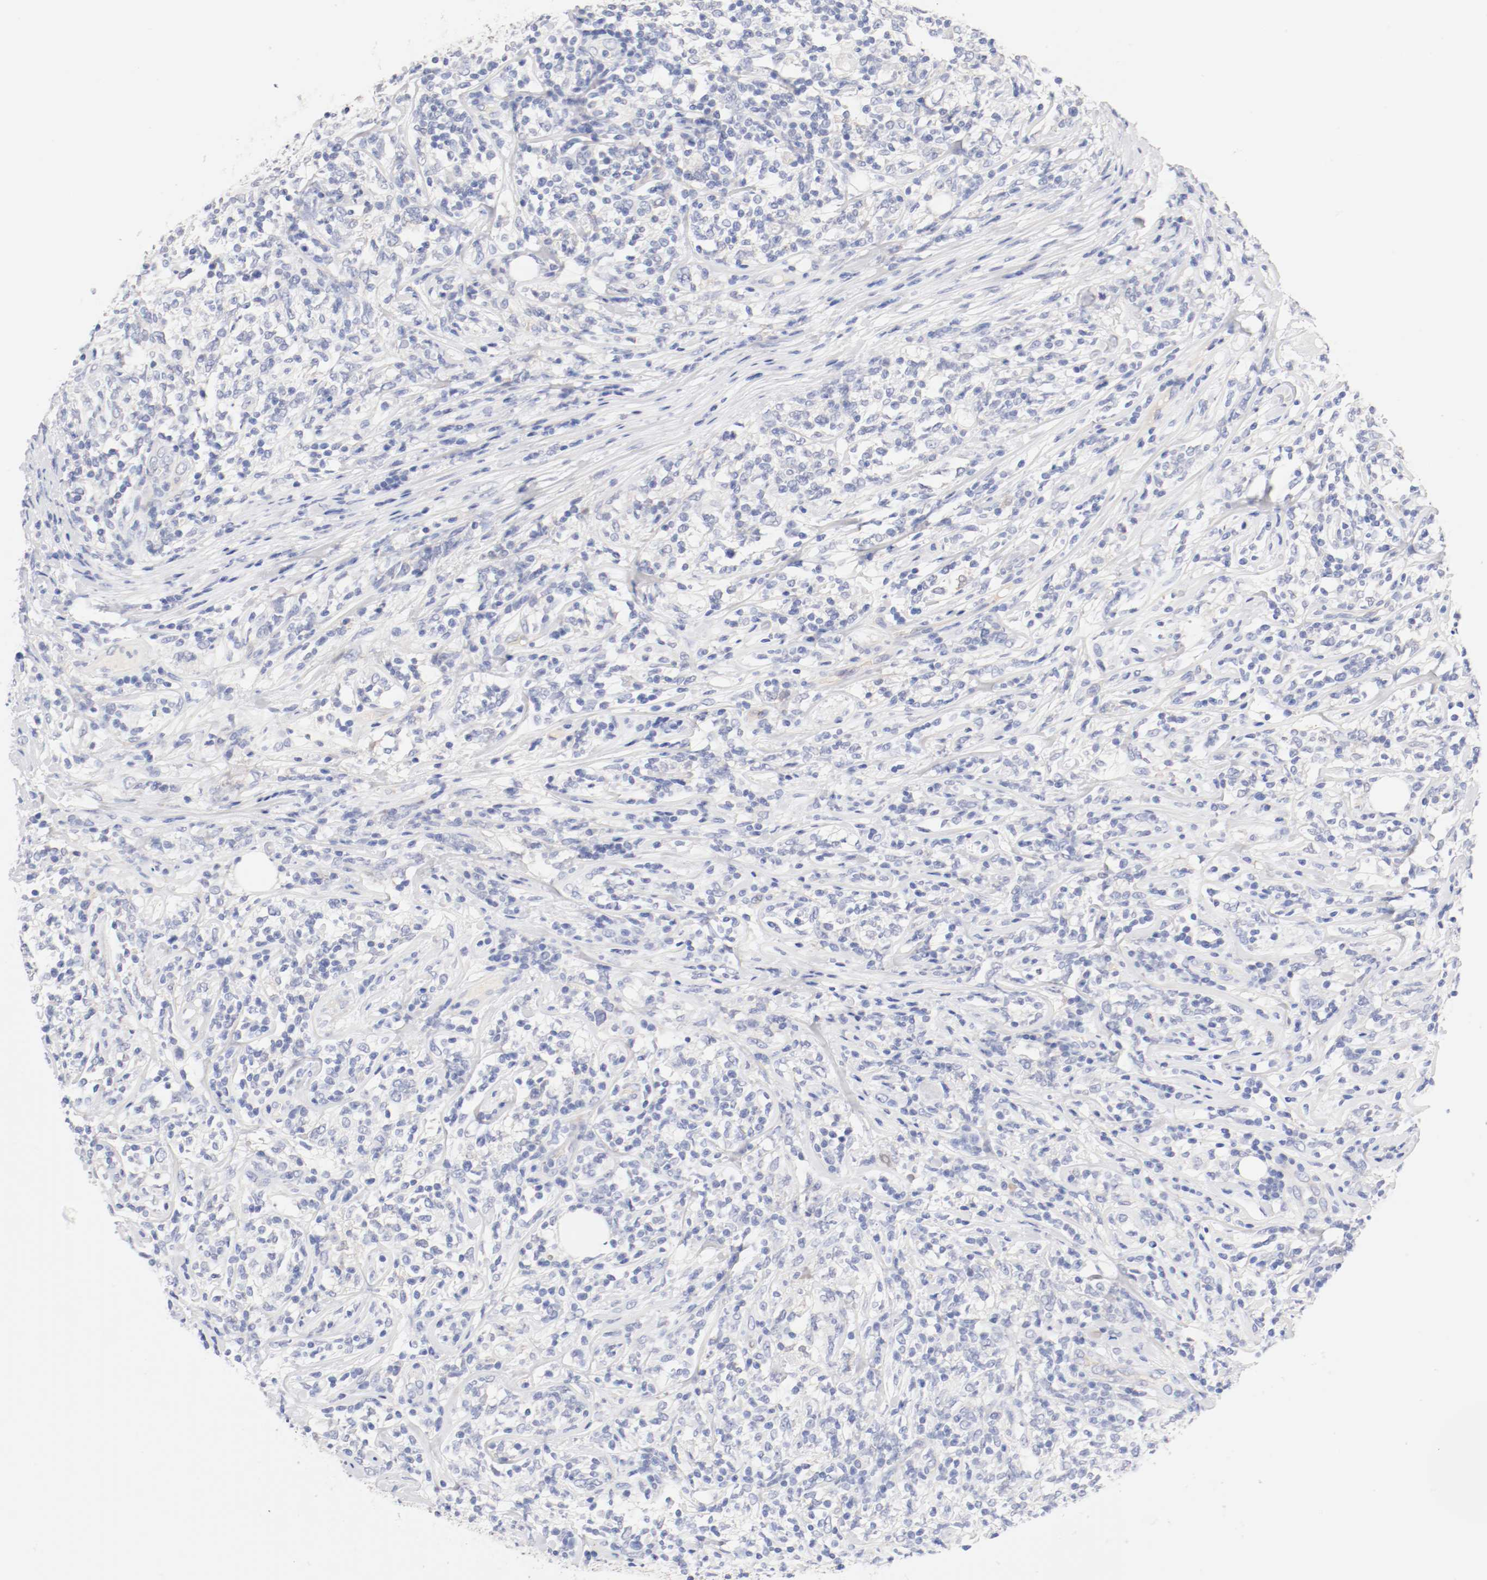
{"staining": {"intensity": "negative", "quantity": "none", "location": "none"}, "tissue": "lymphoma", "cell_type": "Tumor cells", "image_type": "cancer", "snomed": [{"axis": "morphology", "description": "Malignant lymphoma, non-Hodgkin's type, High grade"}, {"axis": "topography", "description": "Lymph node"}], "caption": "Tumor cells show no significant staining in lymphoma.", "gene": "HOMER1", "patient": {"sex": "female", "age": 84}}